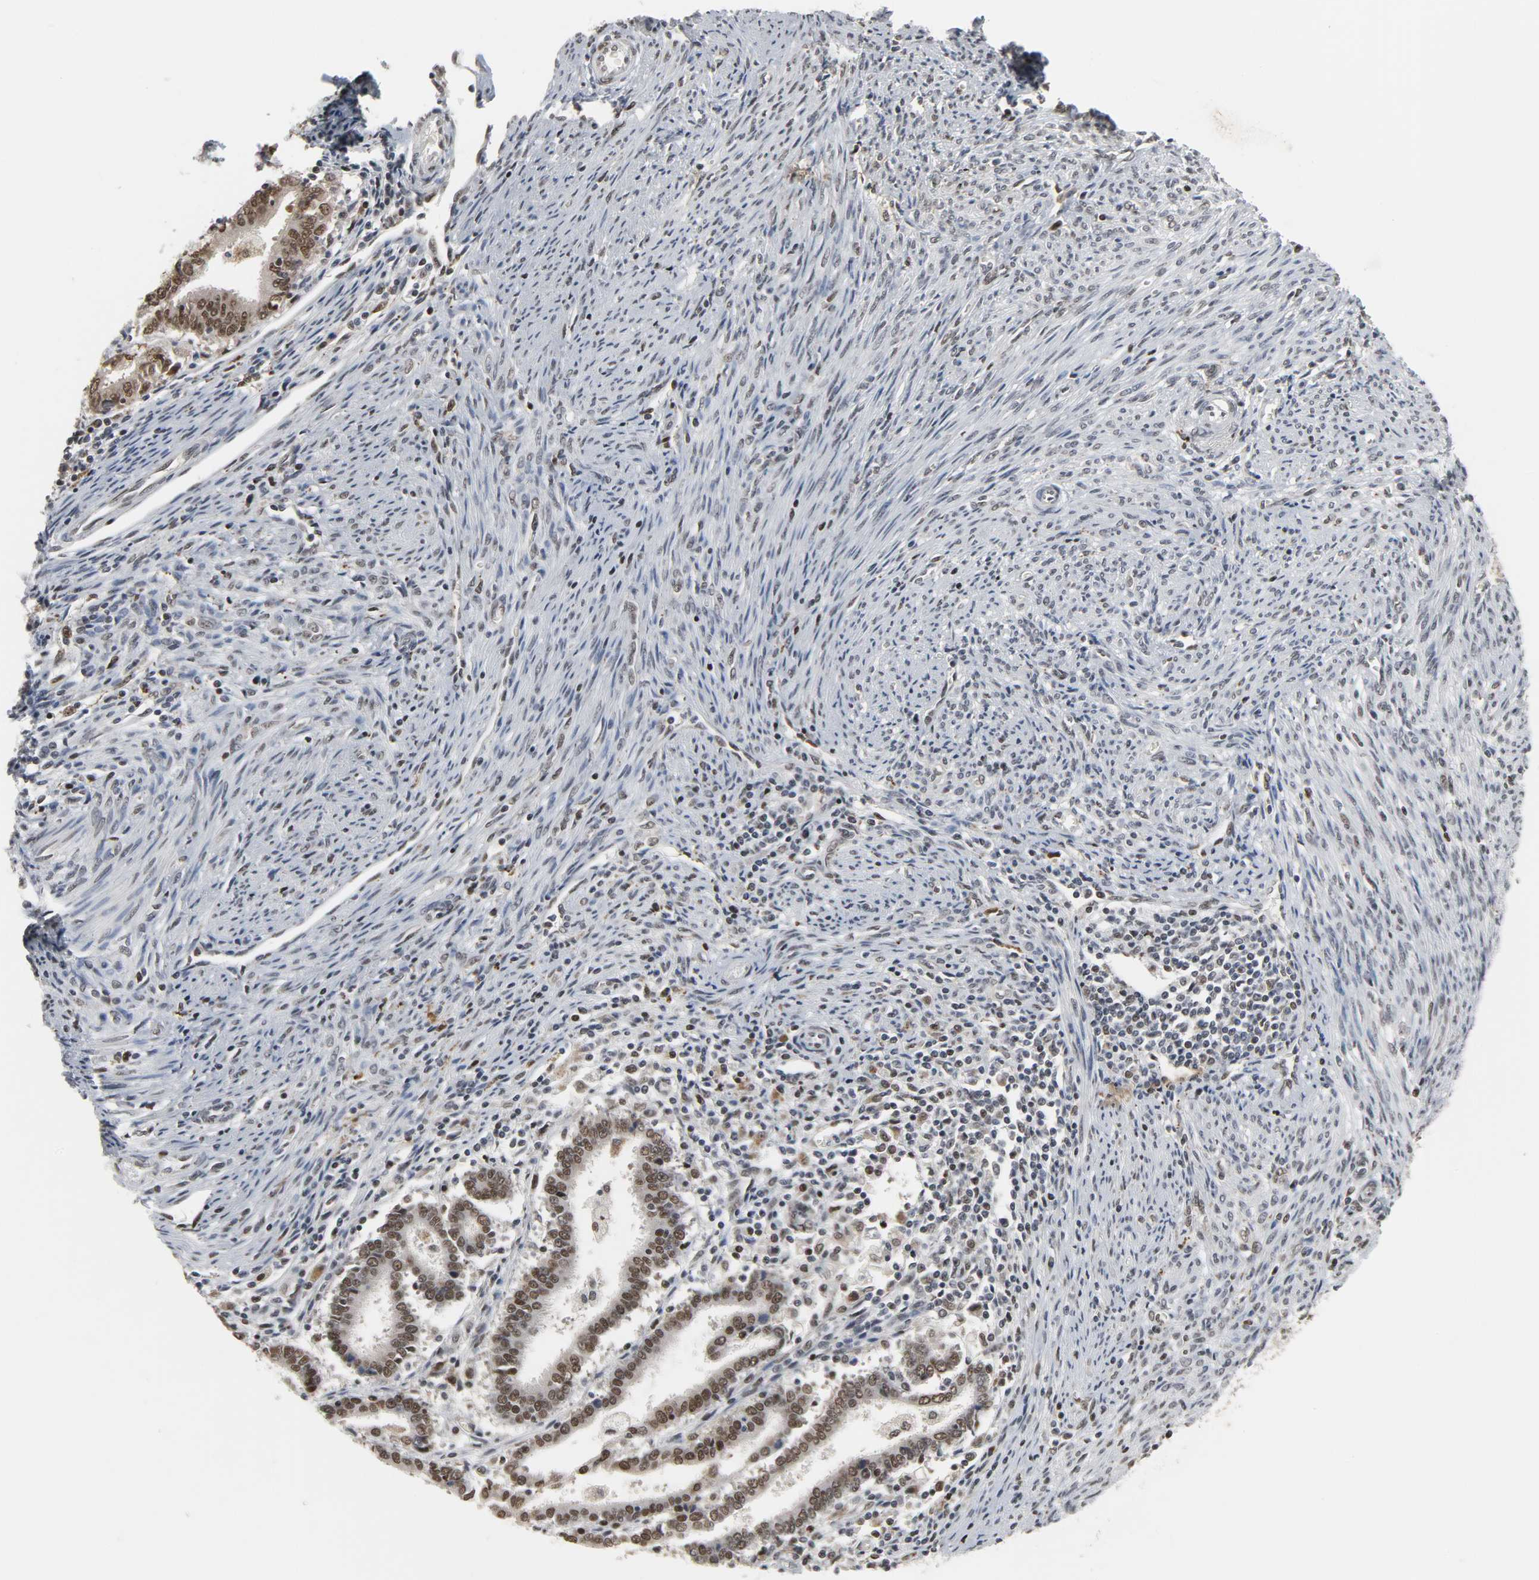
{"staining": {"intensity": "moderate", "quantity": ">75%", "location": "nuclear"}, "tissue": "endometrial cancer", "cell_type": "Tumor cells", "image_type": "cancer", "snomed": [{"axis": "morphology", "description": "Adenocarcinoma, NOS"}, {"axis": "topography", "description": "Uterus"}], "caption": "The immunohistochemical stain highlights moderate nuclear staining in tumor cells of endometrial cancer (adenocarcinoma) tissue.", "gene": "DAZAP1", "patient": {"sex": "female", "age": 83}}